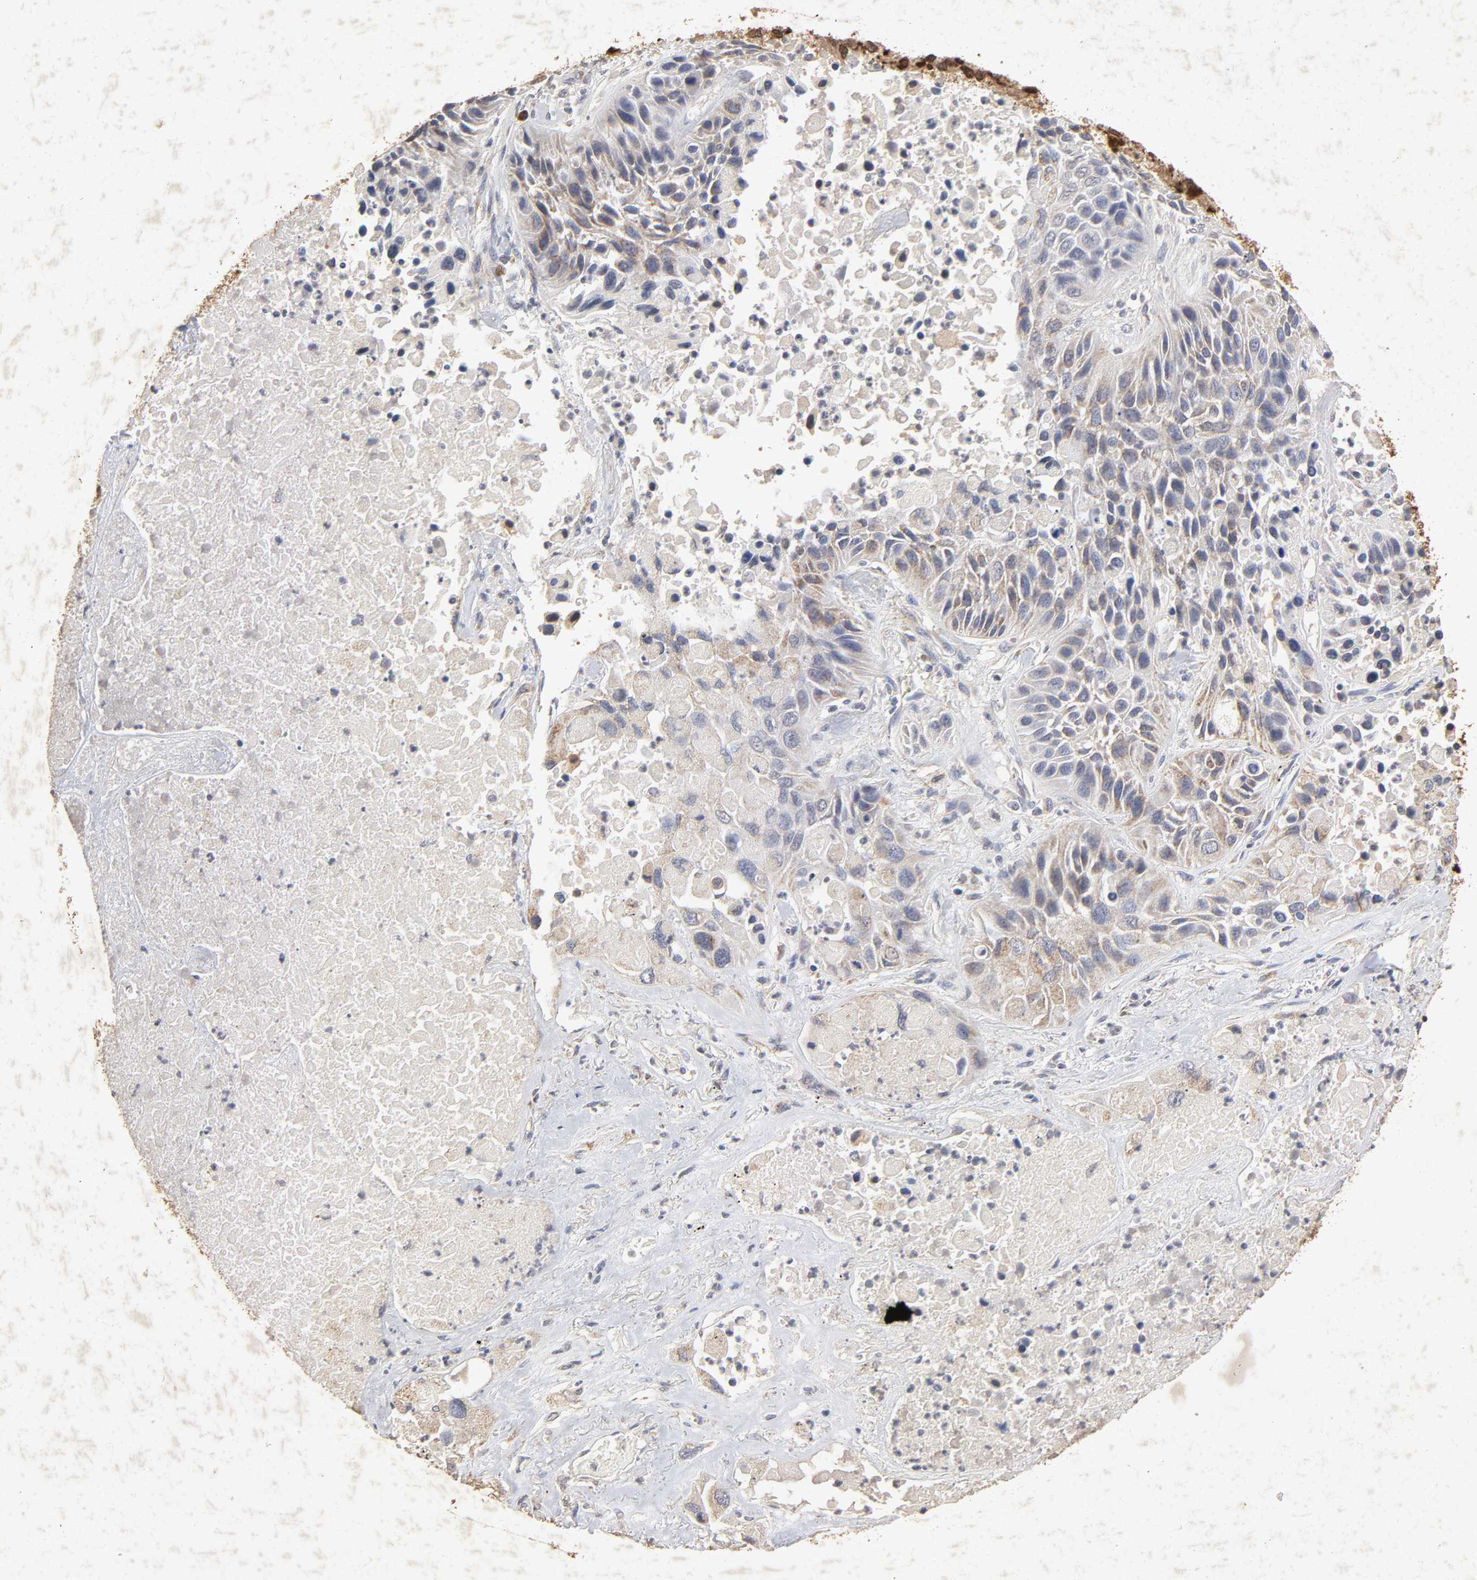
{"staining": {"intensity": "weak", "quantity": "25%-75%", "location": "cytoplasmic/membranous"}, "tissue": "lung cancer", "cell_type": "Tumor cells", "image_type": "cancer", "snomed": [{"axis": "morphology", "description": "Squamous cell carcinoma, NOS"}, {"axis": "topography", "description": "Lung"}], "caption": "DAB immunohistochemical staining of human squamous cell carcinoma (lung) exhibits weak cytoplasmic/membranous protein positivity in approximately 25%-75% of tumor cells. (IHC, brightfield microscopy, high magnification).", "gene": "CYCS", "patient": {"sex": "female", "age": 76}}